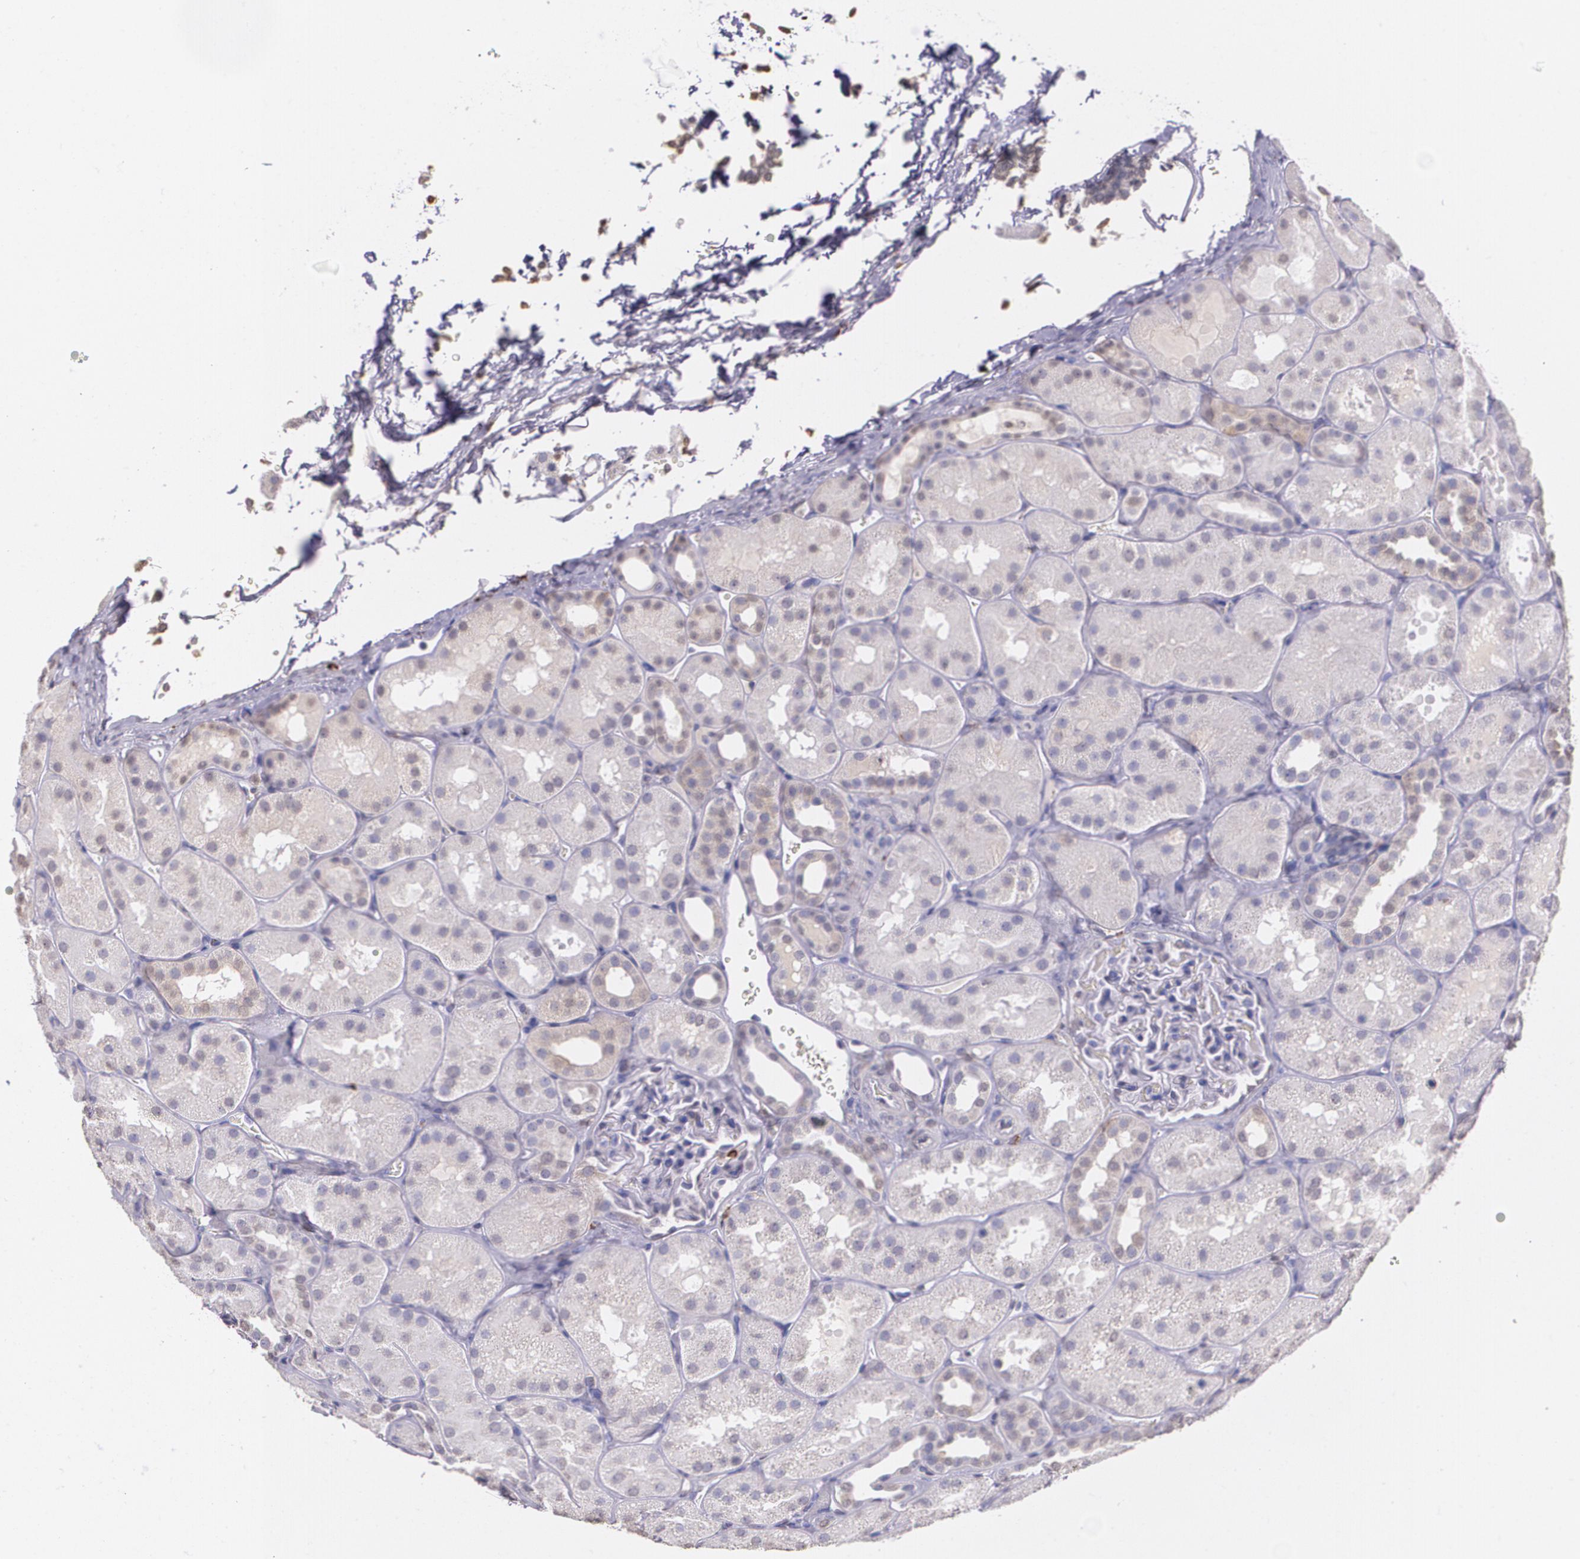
{"staining": {"intensity": "negative", "quantity": "none", "location": "none"}, "tissue": "kidney", "cell_type": "Cells in glomeruli", "image_type": "normal", "snomed": [{"axis": "morphology", "description": "Normal tissue, NOS"}, {"axis": "topography", "description": "Kidney"}], "caption": "Immunohistochemical staining of benign human kidney displays no significant positivity in cells in glomeruli.", "gene": "RTN1", "patient": {"sex": "male", "age": 28}}